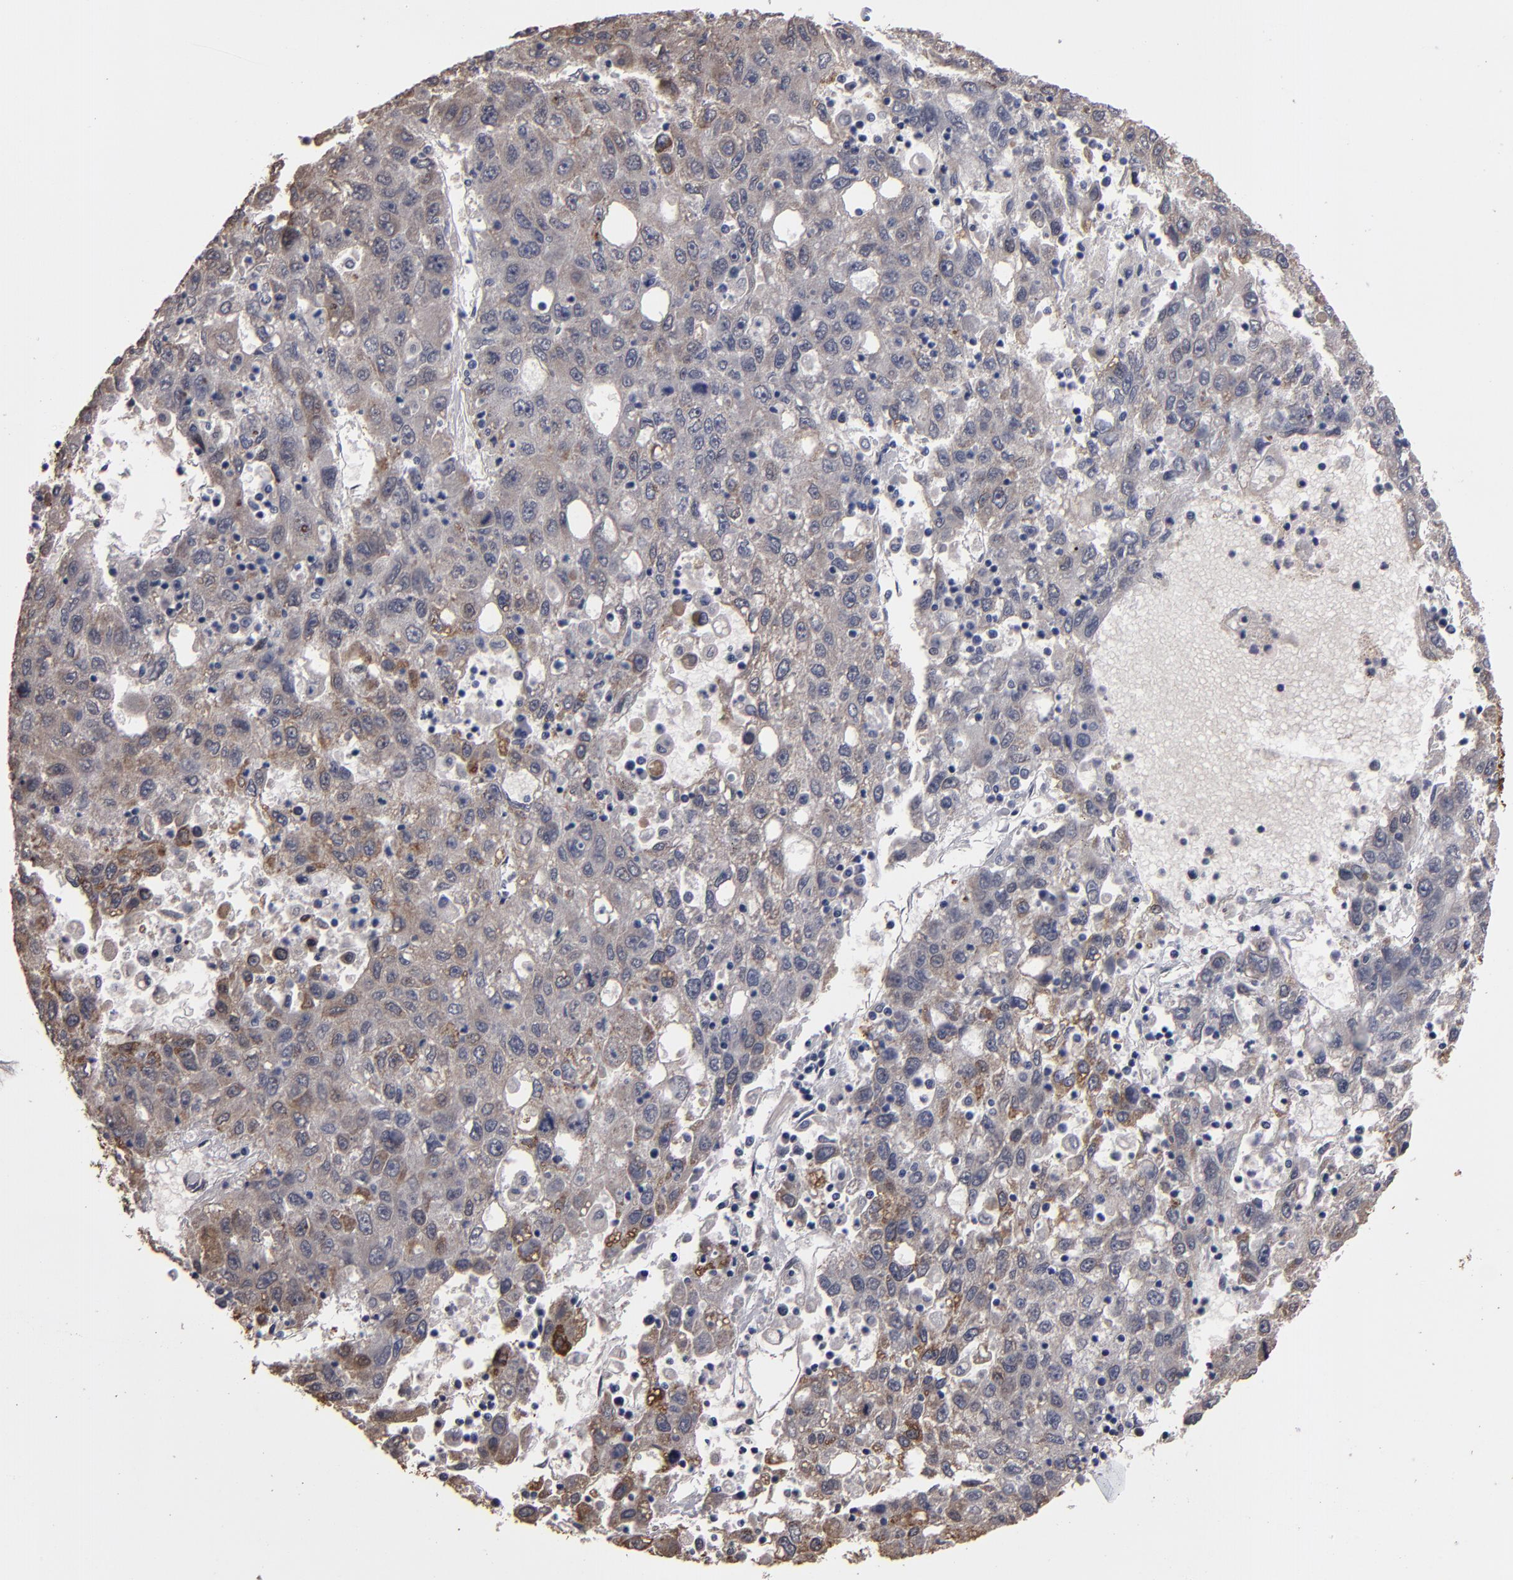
{"staining": {"intensity": "weak", "quantity": ">75%", "location": "cytoplasmic/membranous"}, "tissue": "liver cancer", "cell_type": "Tumor cells", "image_type": "cancer", "snomed": [{"axis": "morphology", "description": "Carcinoma, Hepatocellular, NOS"}, {"axis": "topography", "description": "Liver"}], "caption": "Protein staining shows weak cytoplasmic/membranous expression in approximately >75% of tumor cells in hepatocellular carcinoma (liver).", "gene": "PGRMC1", "patient": {"sex": "male", "age": 49}}